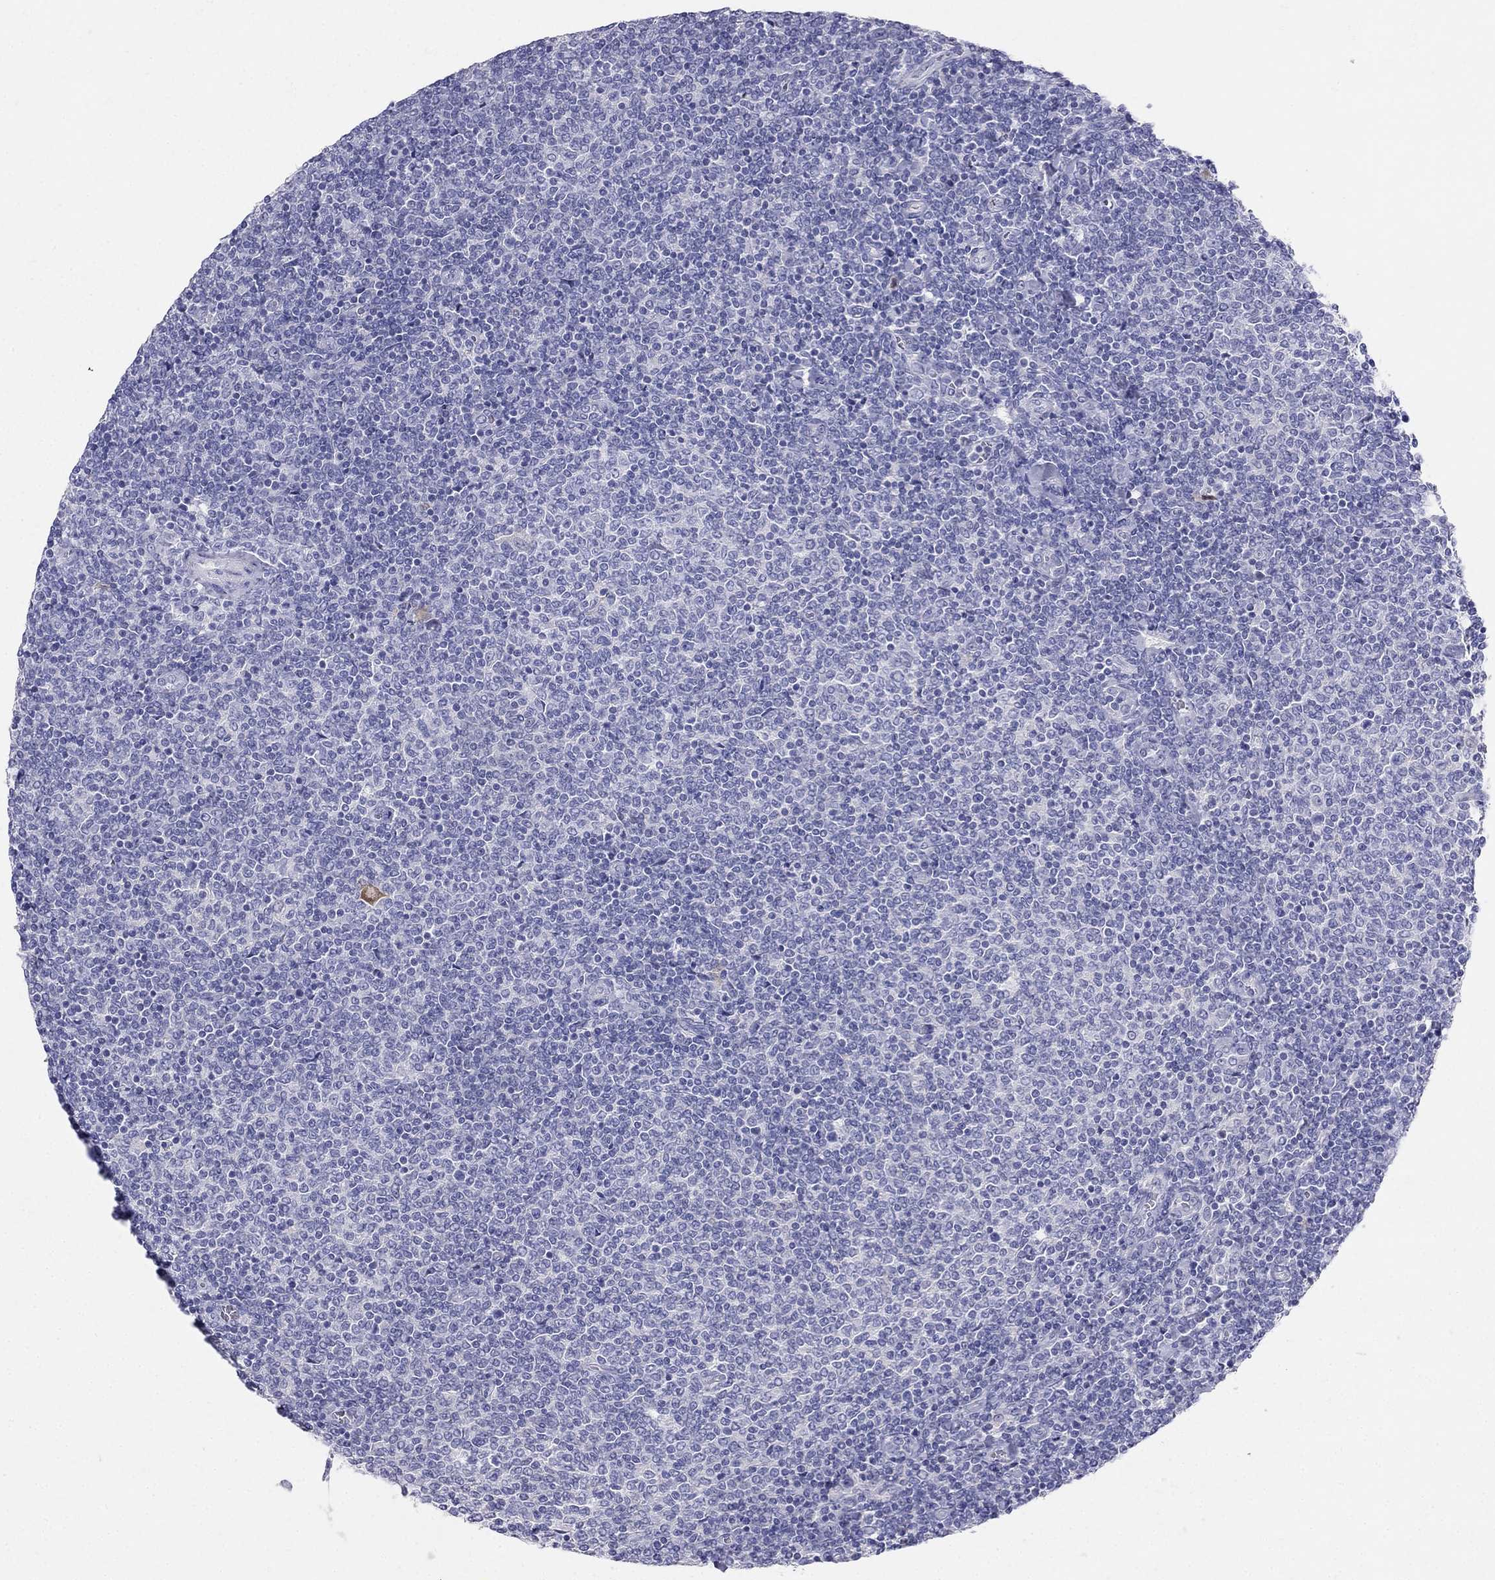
{"staining": {"intensity": "negative", "quantity": "none", "location": "none"}, "tissue": "lymphoma", "cell_type": "Tumor cells", "image_type": "cancer", "snomed": [{"axis": "morphology", "description": "Malignant lymphoma, non-Hodgkin's type, Low grade"}, {"axis": "topography", "description": "Lymph node"}], "caption": "This is an immunohistochemistry photomicrograph of human lymphoma. There is no staining in tumor cells.", "gene": "RFLNA", "patient": {"sex": "male", "age": 52}}